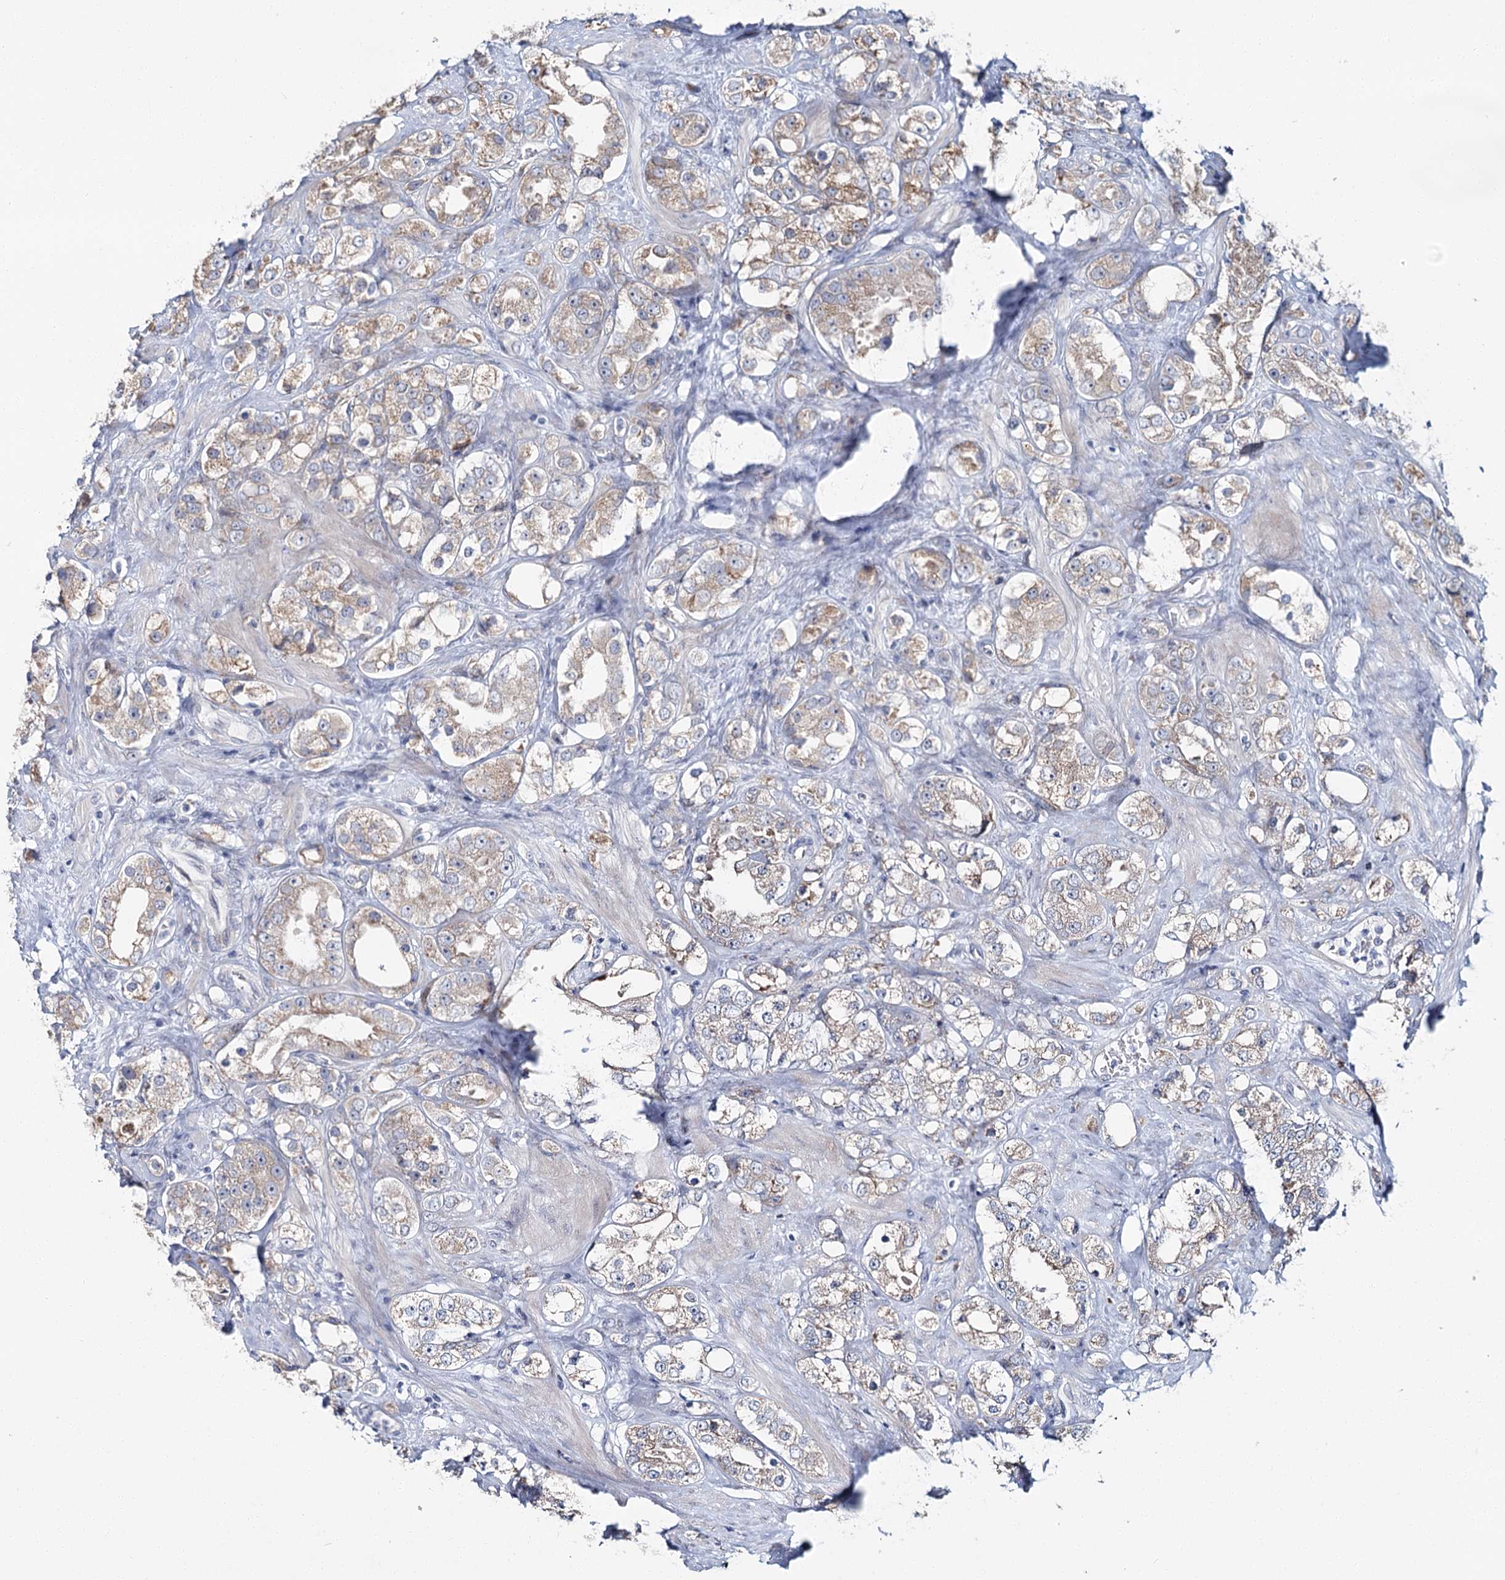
{"staining": {"intensity": "weak", "quantity": ">75%", "location": "cytoplasmic/membranous"}, "tissue": "prostate cancer", "cell_type": "Tumor cells", "image_type": "cancer", "snomed": [{"axis": "morphology", "description": "Adenocarcinoma, NOS"}, {"axis": "topography", "description": "Prostate"}], "caption": "Protein staining demonstrates weak cytoplasmic/membranous staining in about >75% of tumor cells in prostate adenocarcinoma. The staining was performed using DAB (3,3'-diaminobenzidine), with brown indicating positive protein expression. Nuclei are stained blue with hematoxylin.", "gene": "CPLANE1", "patient": {"sex": "male", "age": 79}}